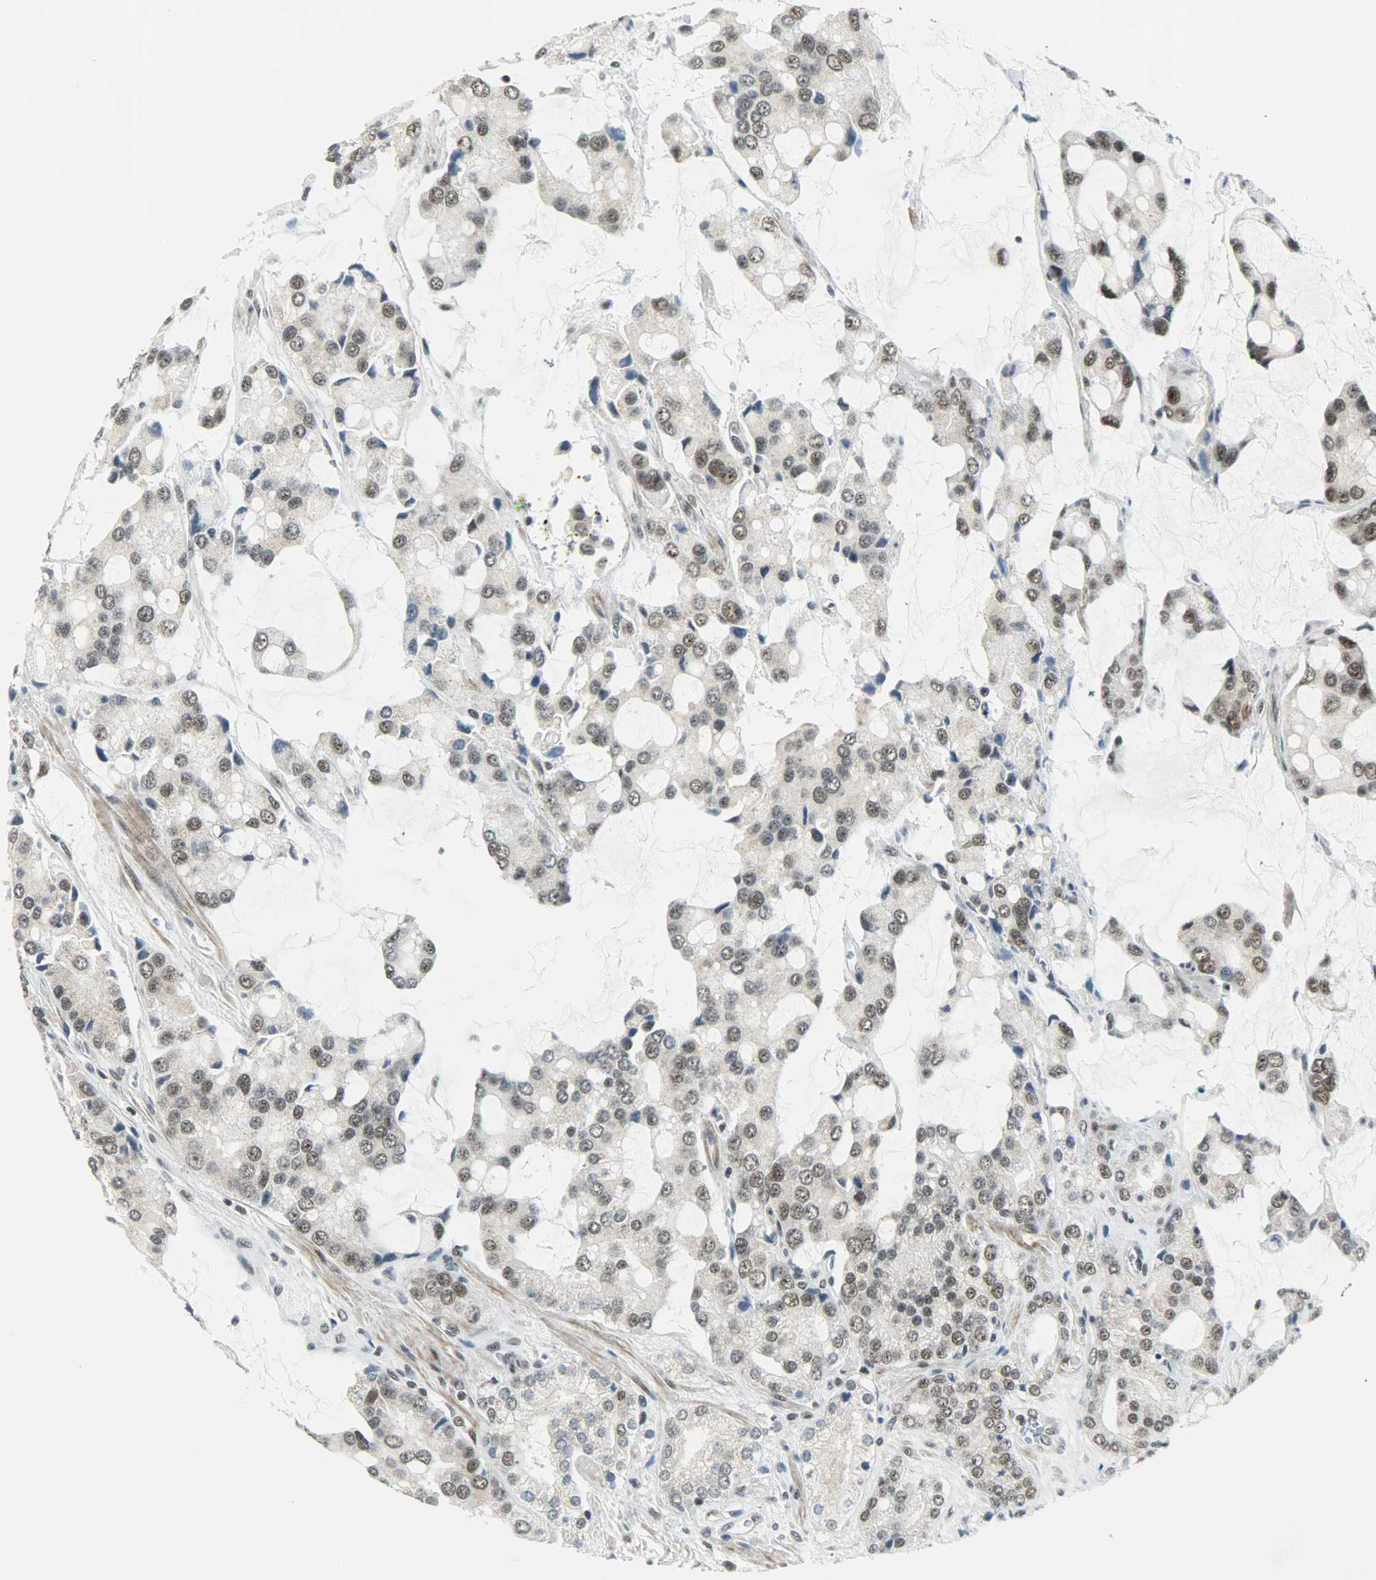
{"staining": {"intensity": "weak", "quantity": ">75%", "location": "nuclear"}, "tissue": "prostate cancer", "cell_type": "Tumor cells", "image_type": "cancer", "snomed": [{"axis": "morphology", "description": "Adenocarcinoma, High grade"}, {"axis": "topography", "description": "Prostate"}], "caption": "Immunohistochemistry (IHC) micrograph of human prostate high-grade adenocarcinoma stained for a protein (brown), which reveals low levels of weak nuclear staining in approximately >75% of tumor cells.", "gene": "SUGP1", "patient": {"sex": "male", "age": 67}}